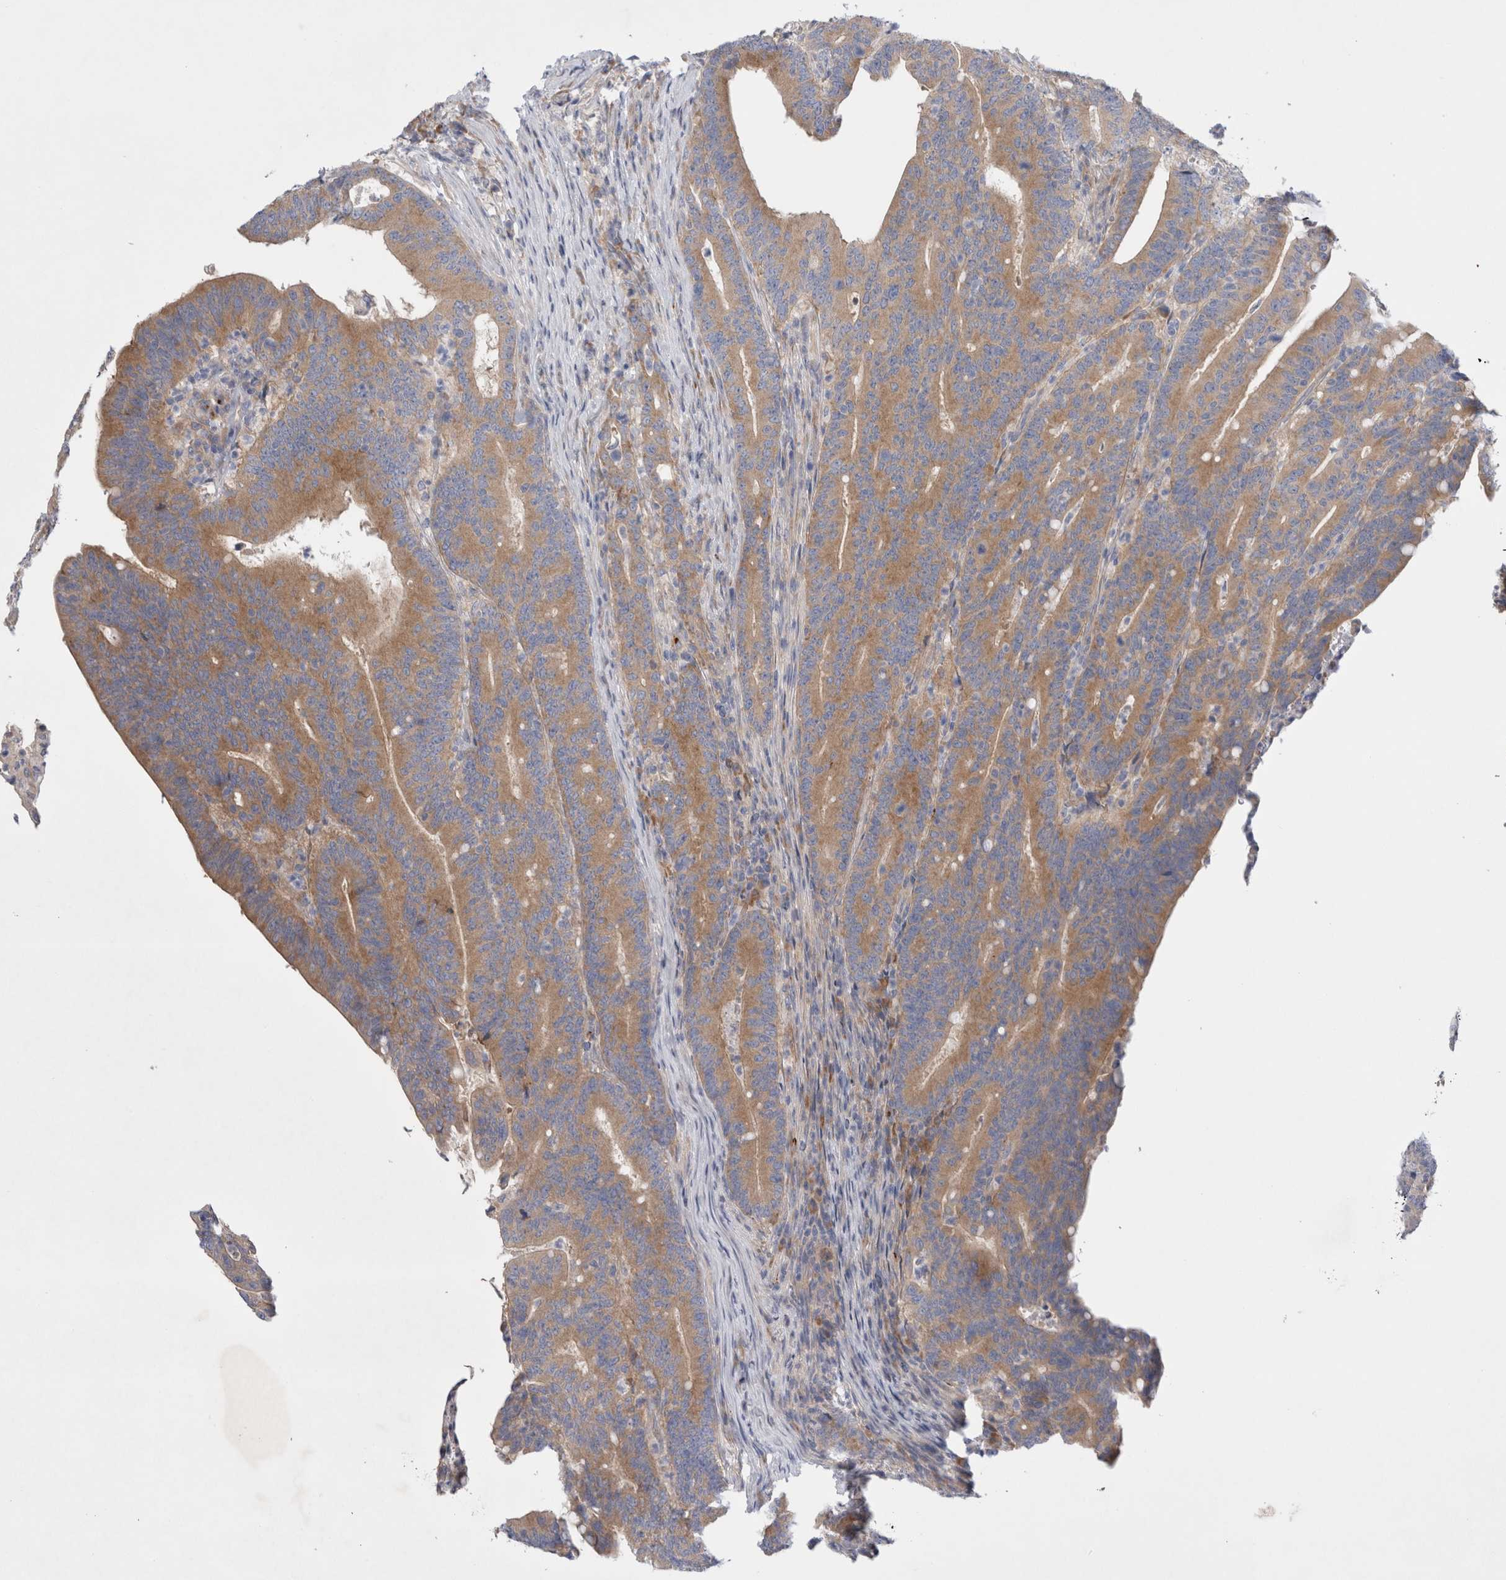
{"staining": {"intensity": "moderate", "quantity": ">75%", "location": "cytoplasmic/membranous"}, "tissue": "colorectal cancer", "cell_type": "Tumor cells", "image_type": "cancer", "snomed": [{"axis": "morphology", "description": "Adenocarcinoma, NOS"}, {"axis": "topography", "description": "Colon"}], "caption": "Approximately >75% of tumor cells in human colorectal adenocarcinoma exhibit moderate cytoplasmic/membranous protein positivity as visualized by brown immunohistochemical staining.", "gene": "RBM12B", "patient": {"sex": "female", "age": 66}}